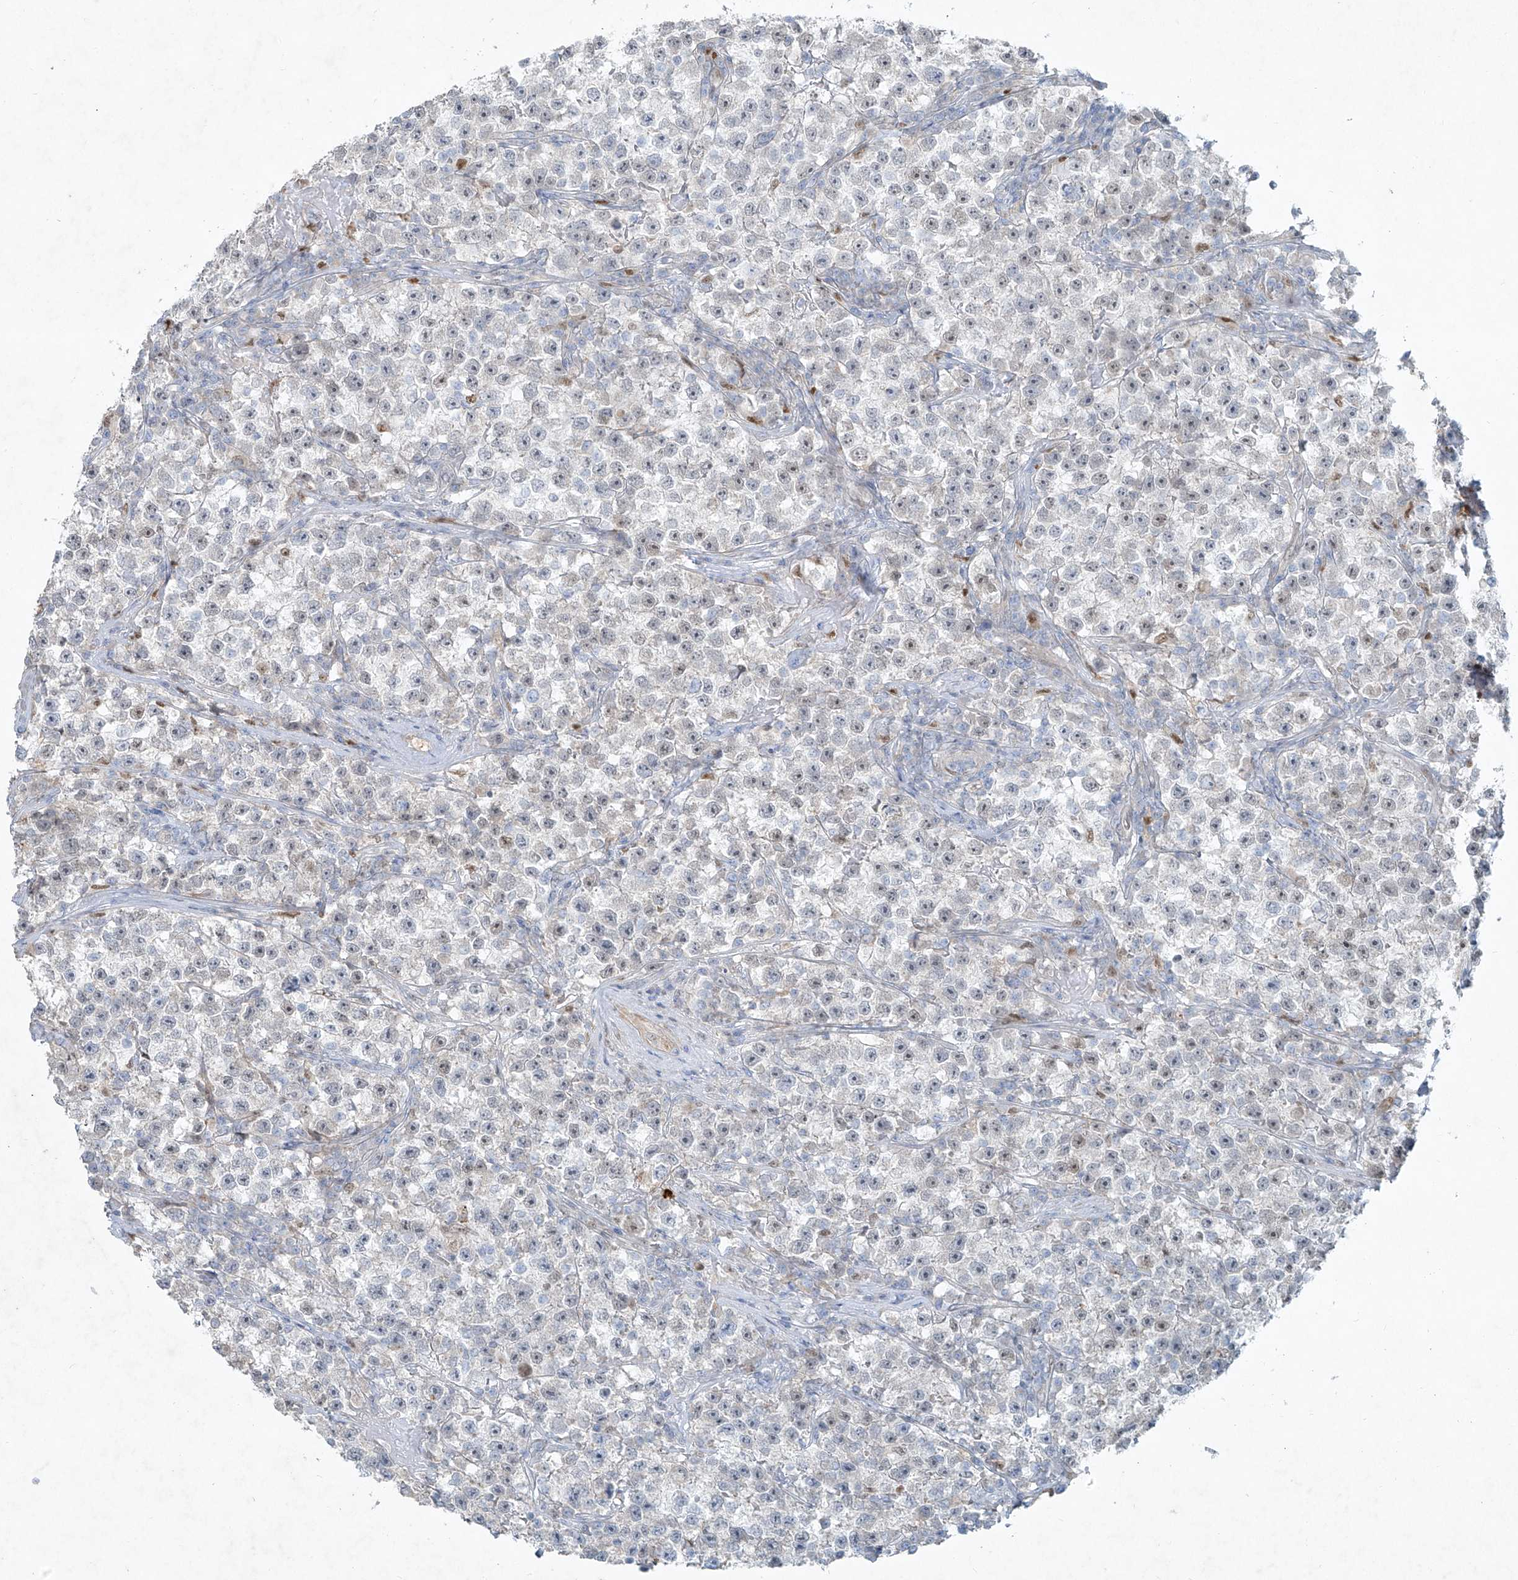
{"staining": {"intensity": "weak", "quantity": "25%-75%", "location": "nuclear"}, "tissue": "testis cancer", "cell_type": "Tumor cells", "image_type": "cancer", "snomed": [{"axis": "morphology", "description": "Seminoma, NOS"}, {"axis": "topography", "description": "Testis"}], "caption": "Protein expression analysis of testis cancer (seminoma) displays weak nuclear staining in about 25%-75% of tumor cells.", "gene": "TUBE1", "patient": {"sex": "male", "age": 22}}